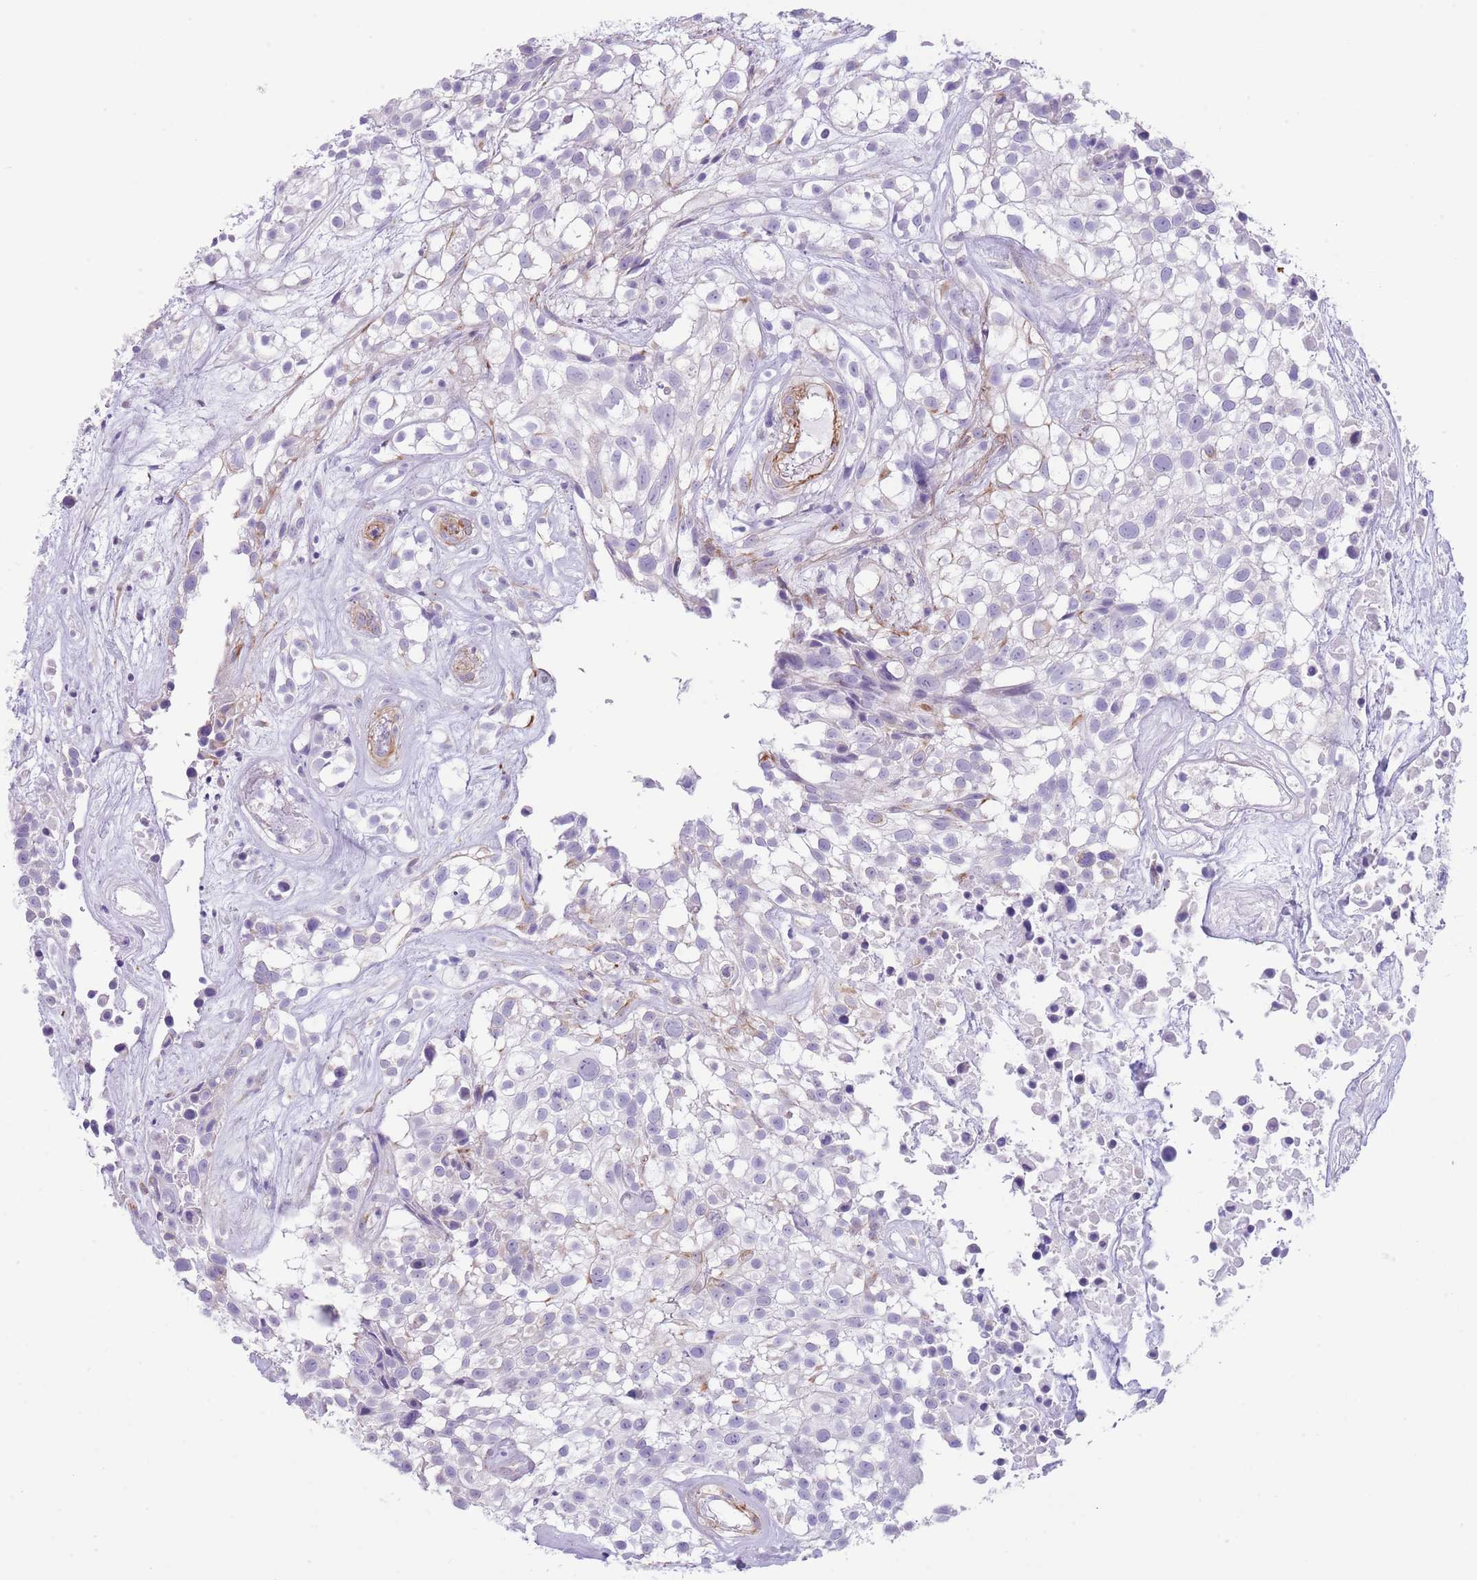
{"staining": {"intensity": "negative", "quantity": "none", "location": "none"}, "tissue": "urothelial cancer", "cell_type": "Tumor cells", "image_type": "cancer", "snomed": [{"axis": "morphology", "description": "Urothelial carcinoma, High grade"}, {"axis": "topography", "description": "Urinary bladder"}], "caption": "Human urothelial carcinoma (high-grade) stained for a protein using immunohistochemistry reveals no expression in tumor cells.", "gene": "TSGA13", "patient": {"sex": "male", "age": 56}}